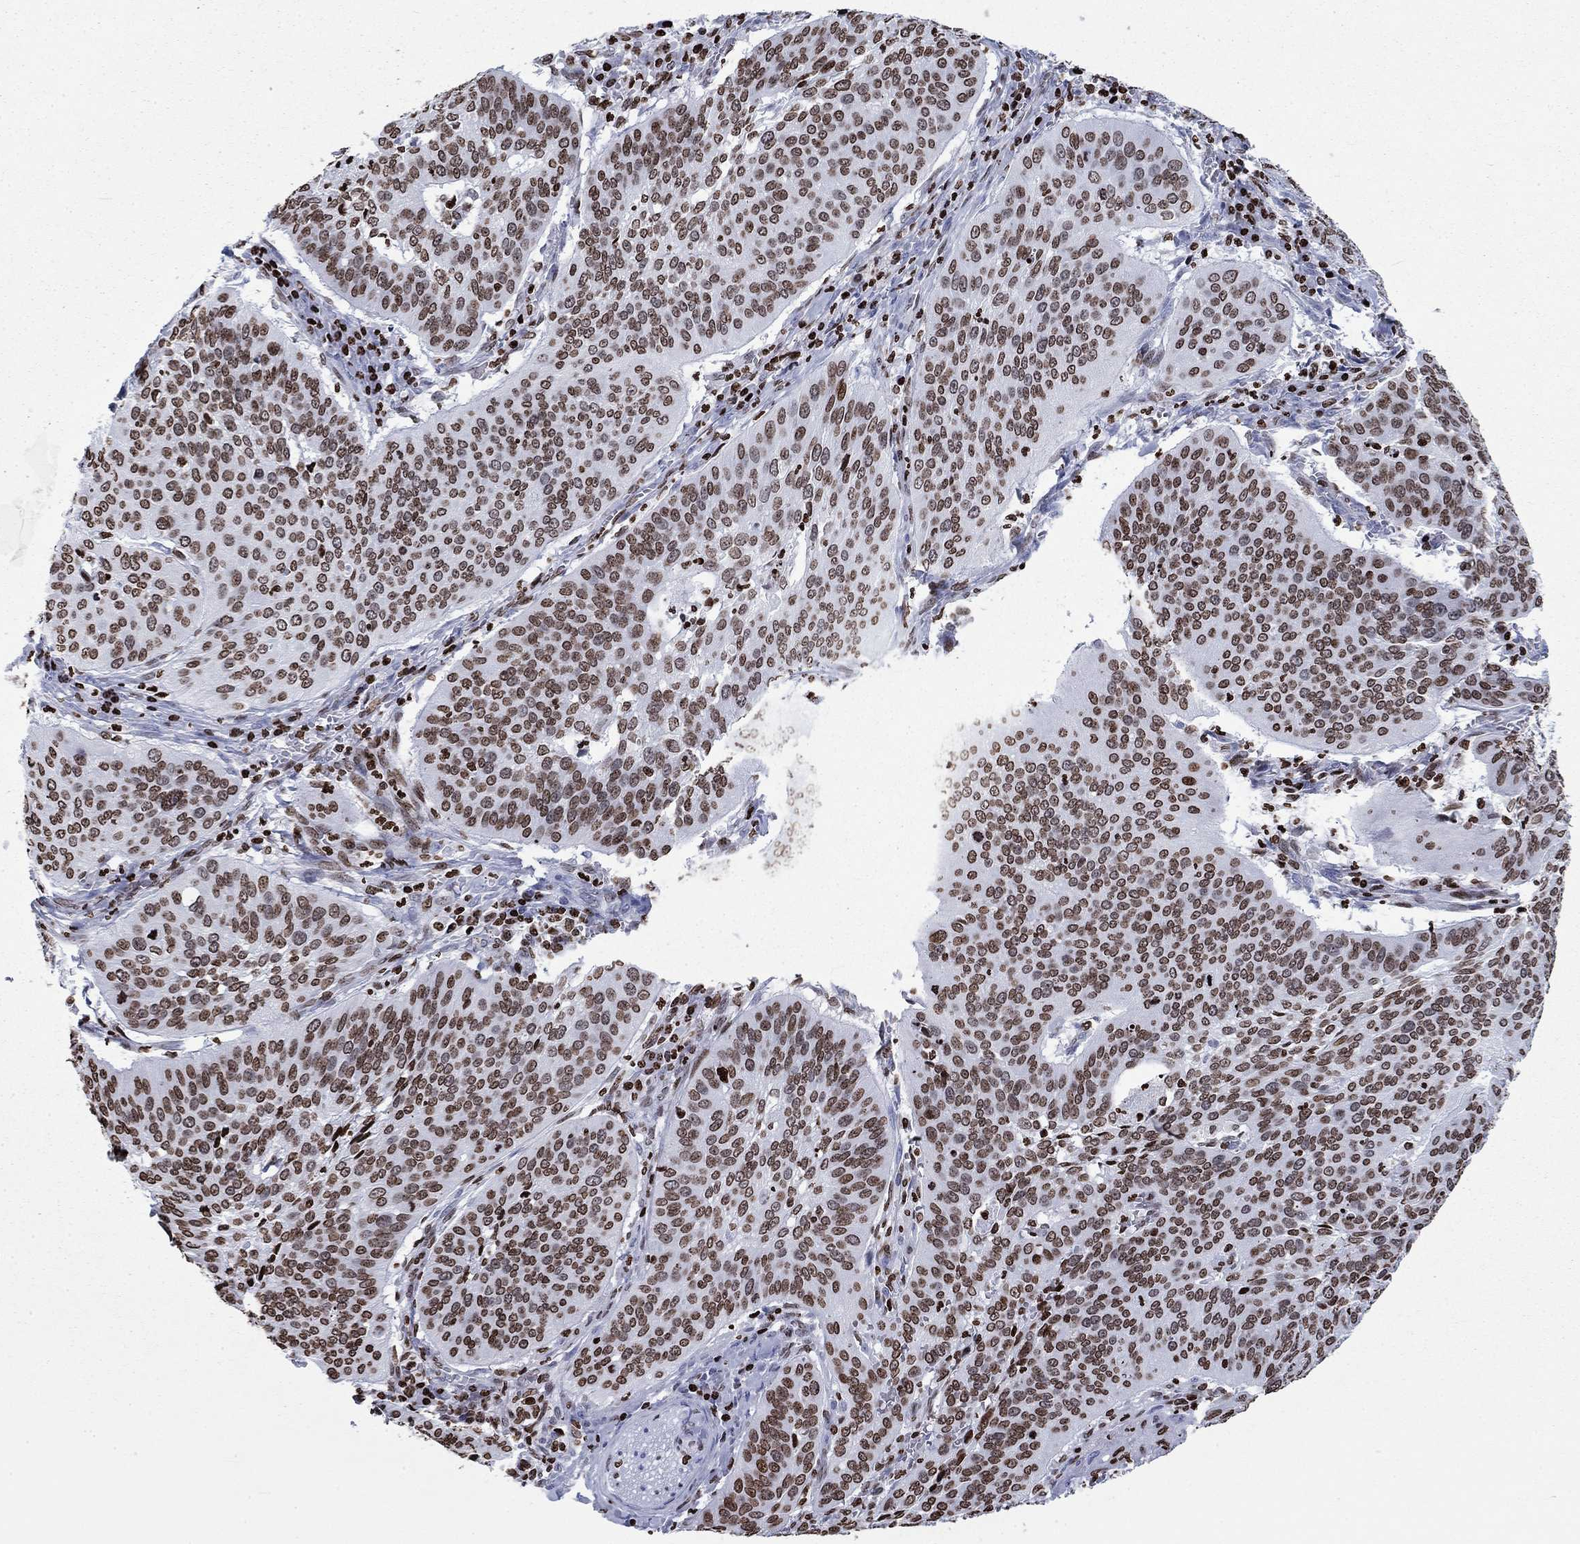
{"staining": {"intensity": "moderate", "quantity": "25%-75%", "location": "nuclear"}, "tissue": "cervical cancer", "cell_type": "Tumor cells", "image_type": "cancer", "snomed": [{"axis": "morphology", "description": "Normal tissue, NOS"}, {"axis": "morphology", "description": "Squamous cell carcinoma, NOS"}, {"axis": "topography", "description": "Cervix"}], "caption": "Moderate nuclear protein staining is seen in about 25%-75% of tumor cells in cervical cancer (squamous cell carcinoma).", "gene": "H1-5", "patient": {"sex": "female", "age": 39}}